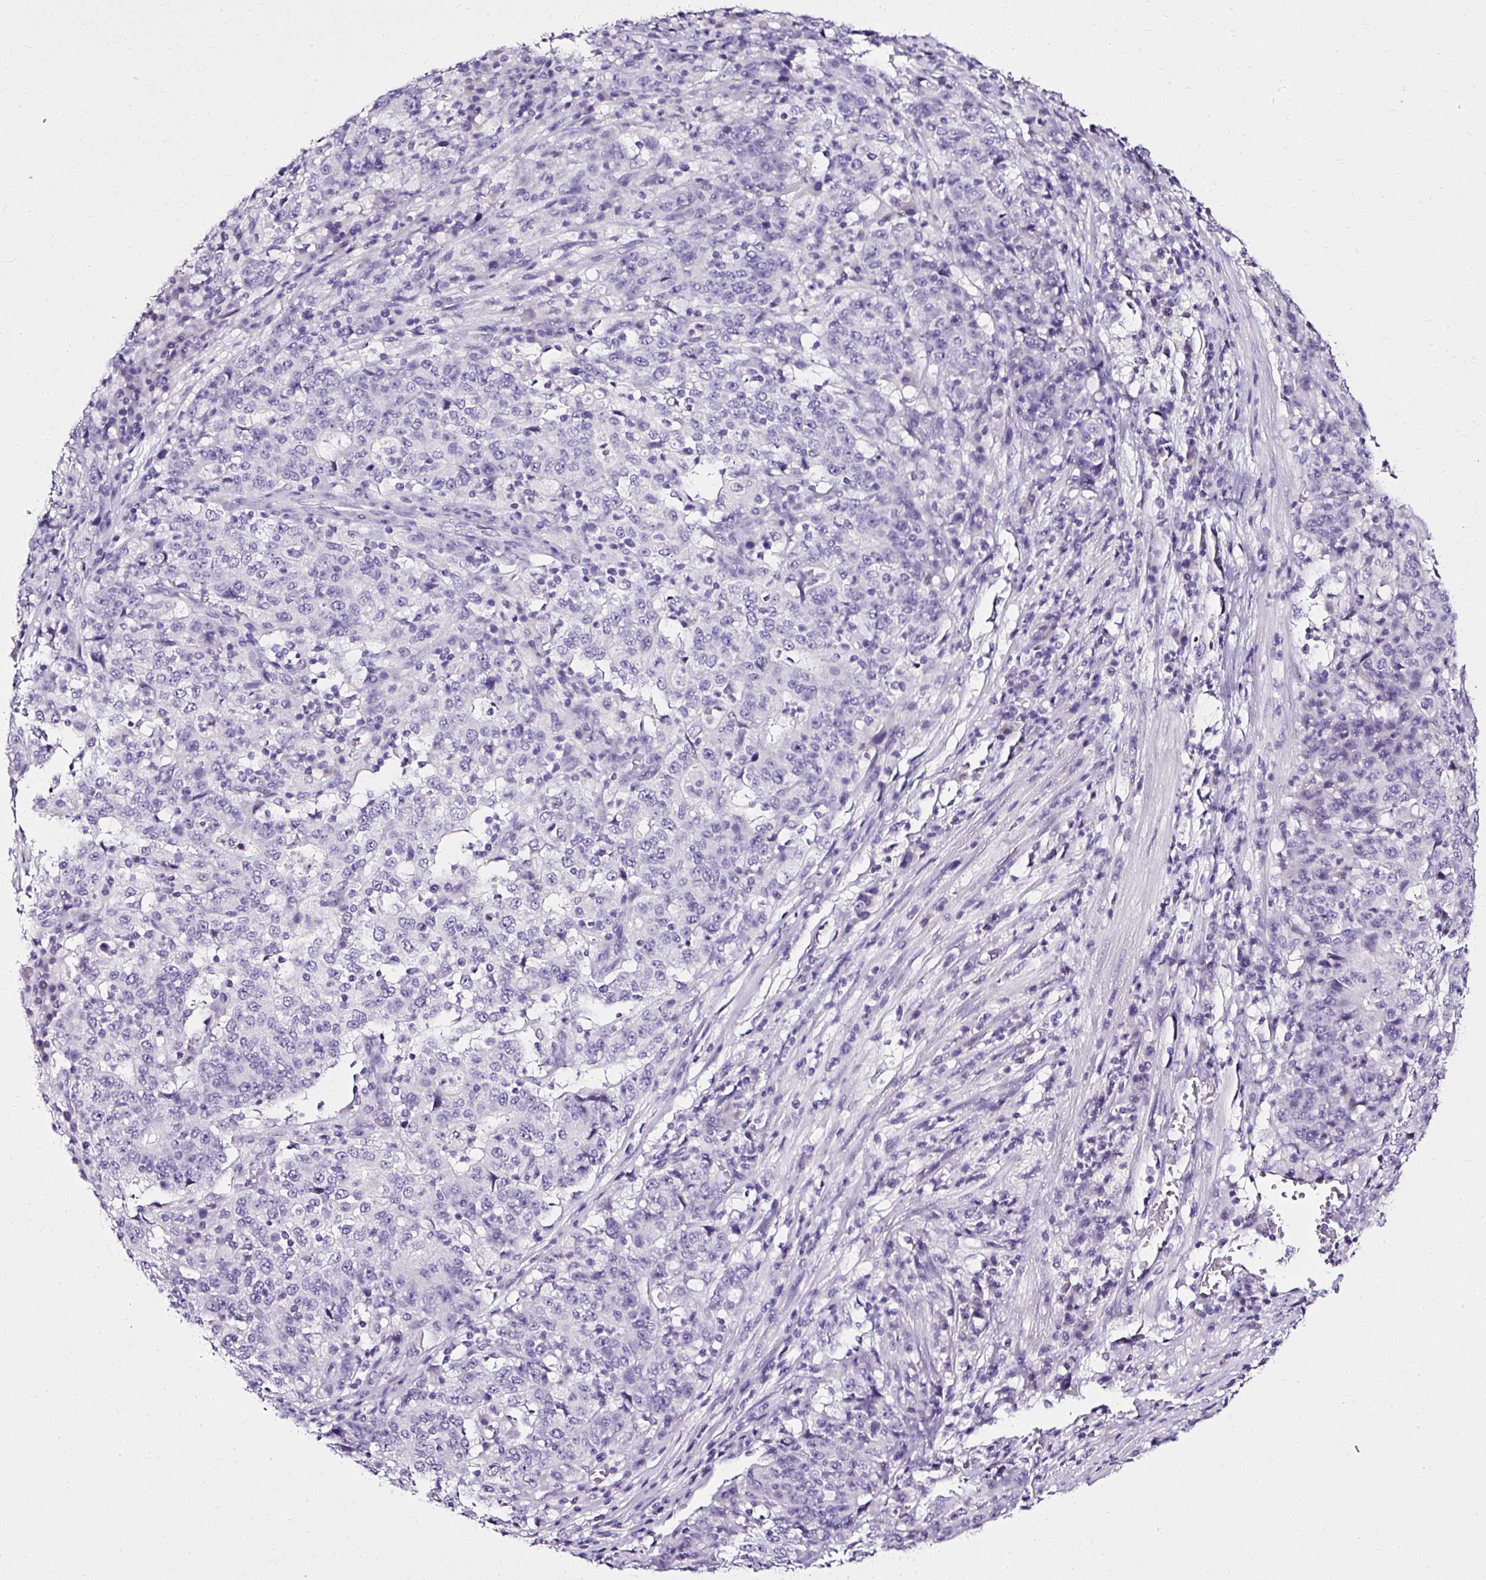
{"staining": {"intensity": "negative", "quantity": "none", "location": "none"}, "tissue": "stomach cancer", "cell_type": "Tumor cells", "image_type": "cancer", "snomed": [{"axis": "morphology", "description": "Adenocarcinoma, NOS"}, {"axis": "topography", "description": "Stomach"}], "caption": "A micrograph of human stomach adenocarcinoma is negative for staining in tumor cells.", "gene": "ATP2A1", "patient": {"sex": "male", "age": 59}}